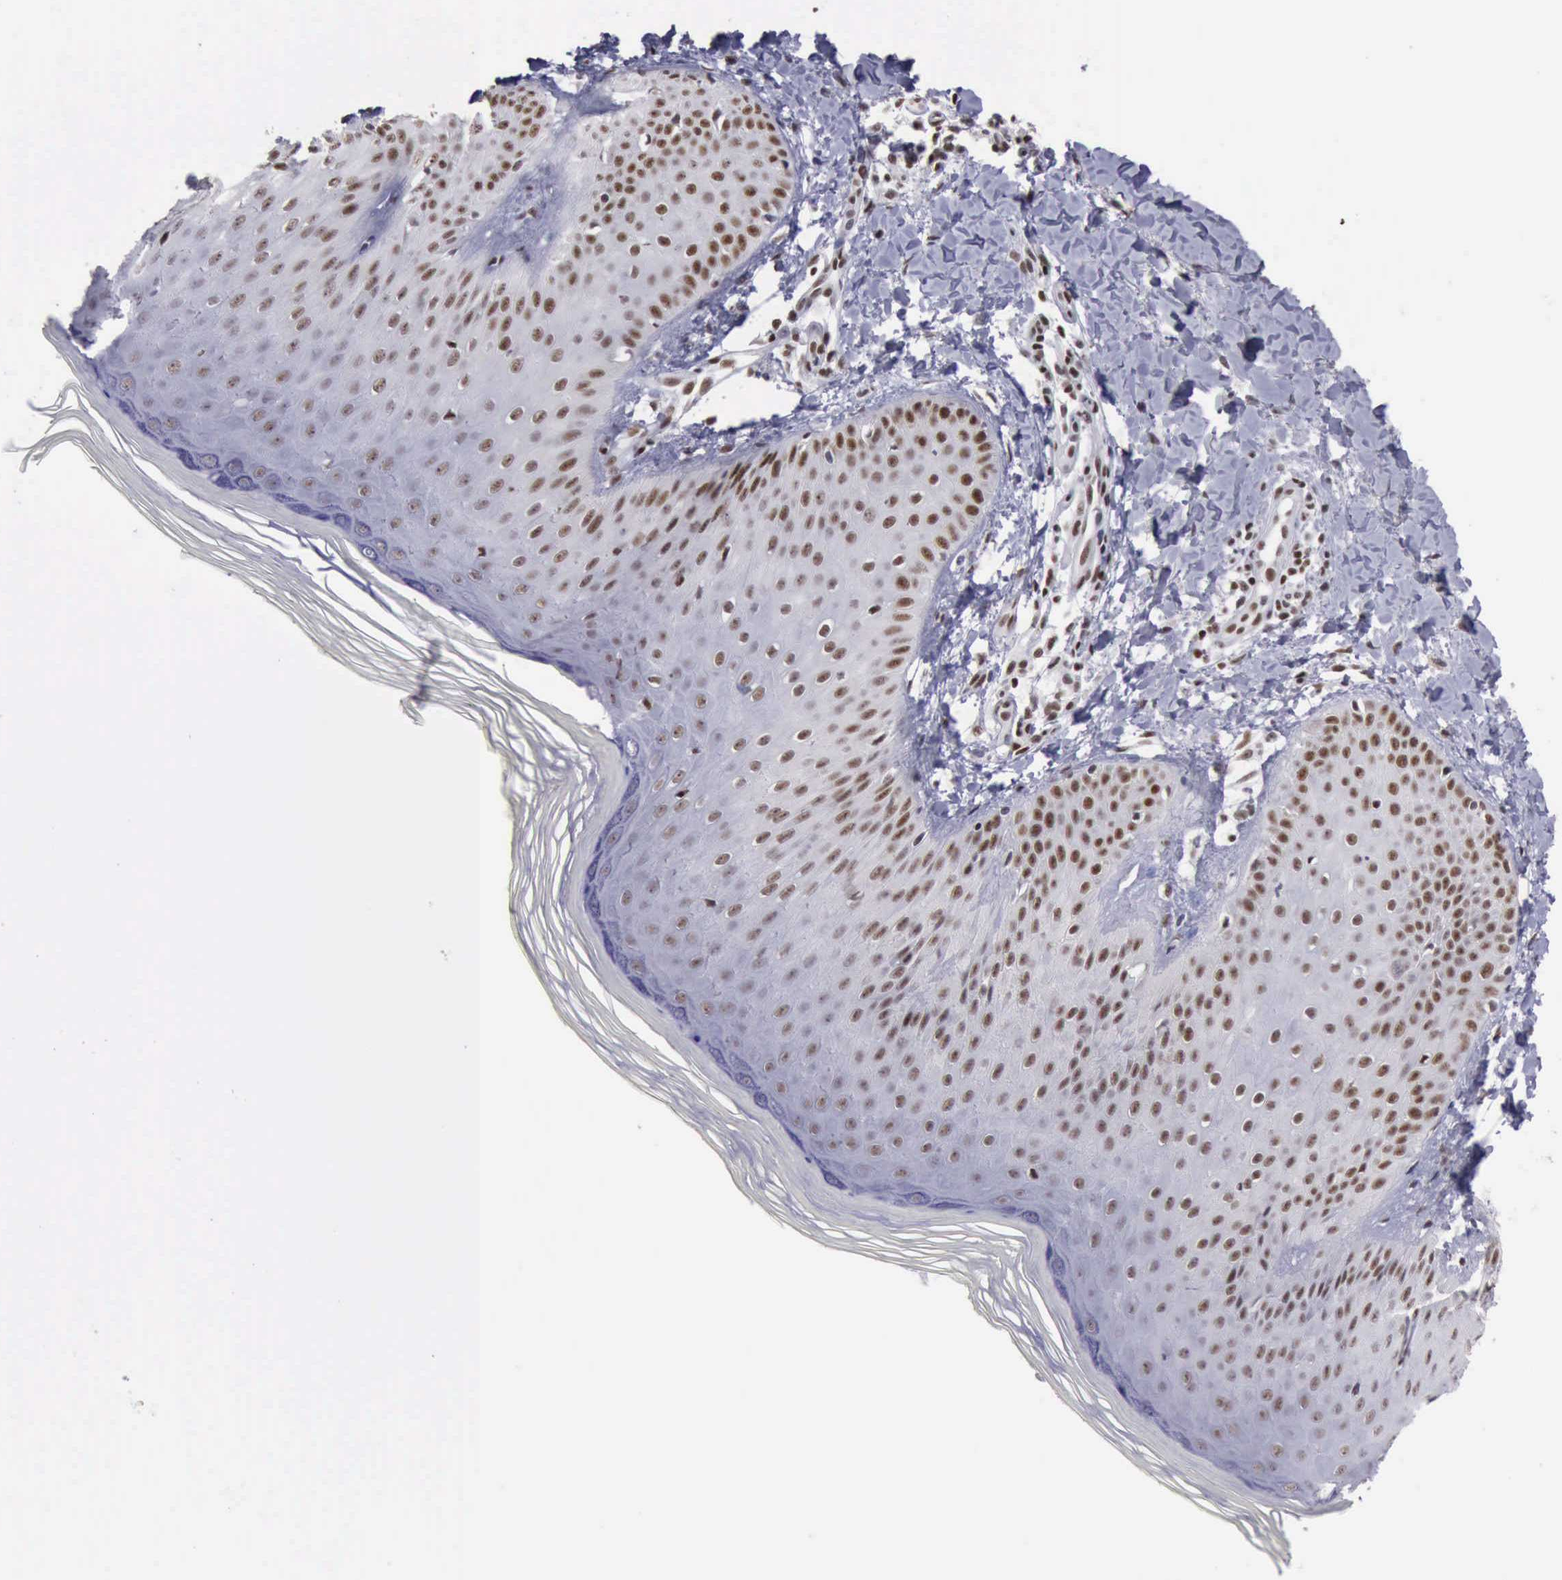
{"staining": {"intensity": "moderate", "quantity": "25%-75%", "location": "nuclear"}, "tissue": "skin", "cell_type": "Epidermal cells", "image_type": "normal", "snomed": [{"axis": "morphology", "description": "Normal tissue, NOS"}, {"axis": "morphology", "description": "Inflammation, NOS"}, {"axis": "topography", "description": "Soft tissue"}, {"axis": "topography", "description": "Anal"}], "caption": "A medium amount of moderate nuclear expression is present in approximately 25%-75% of epidermal cells in benign skin. (brown staining indicates protein expression, while blue staining denotes nuclei).", "gene": "YY1", "patient": {"sex": "female", "age": 15}}